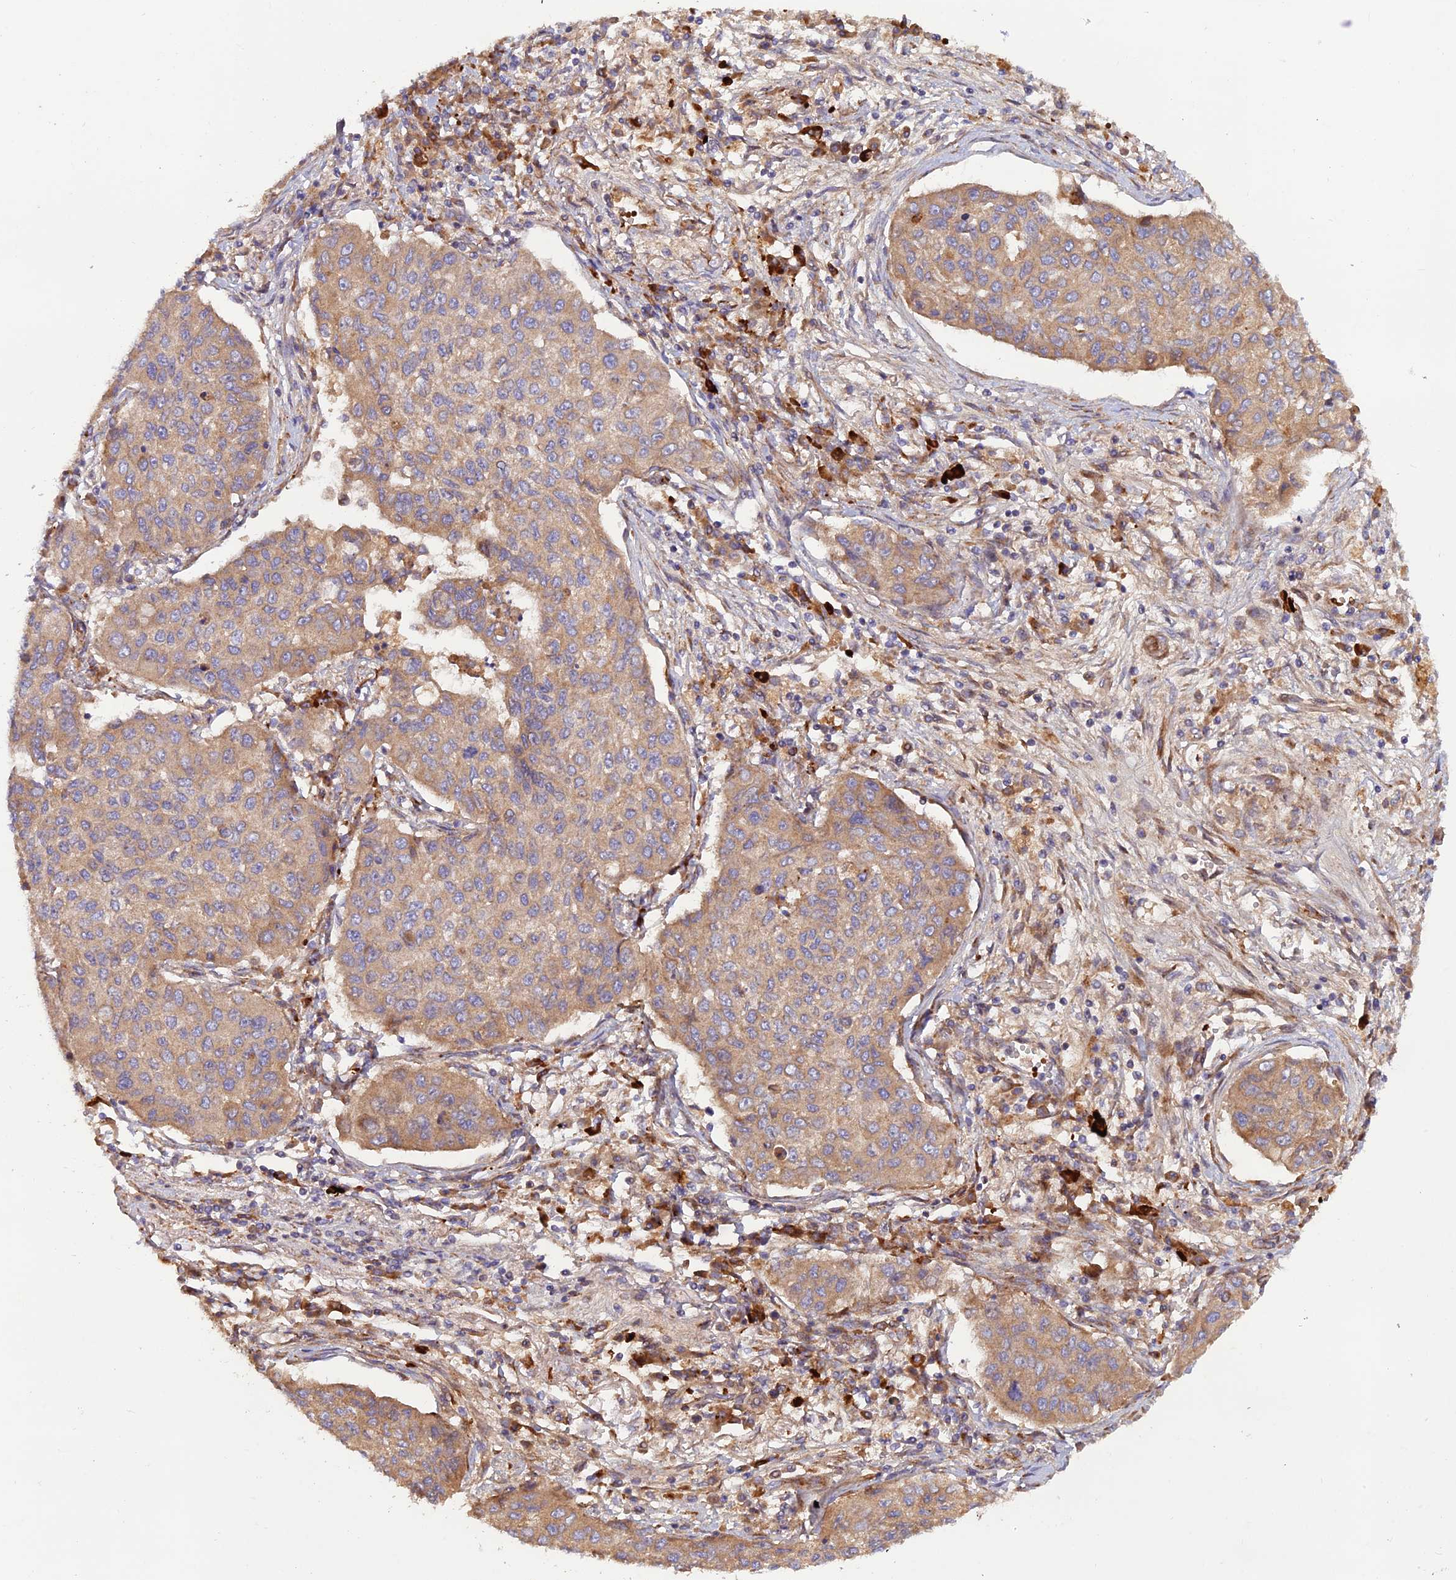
{"staining": {"intensity": "weak", "quantity": ">75%", "location": "cytoplasmic/membranous"}, "tissue": "lung cancer", "cell_type": "Tumor cells", "image_type": "cancer", "snomed": [{"axis": "morphology", "description": "Squamous cell carcinoma, NOS"}, {"axis": "topography", "description": "Lung"}], "caption": "IHC micrograph of neoplastic tissue: human lung cancer stained using immunohistochemistry (IHC) displays low levels of weak protein expression localized specifically in the cytoplasmic/membranous of tumor cells, appearing as a cytoplasmic/membranous brown color.", "gene": "GMCL1", "patient": {"sex": "male", "age": 74}}